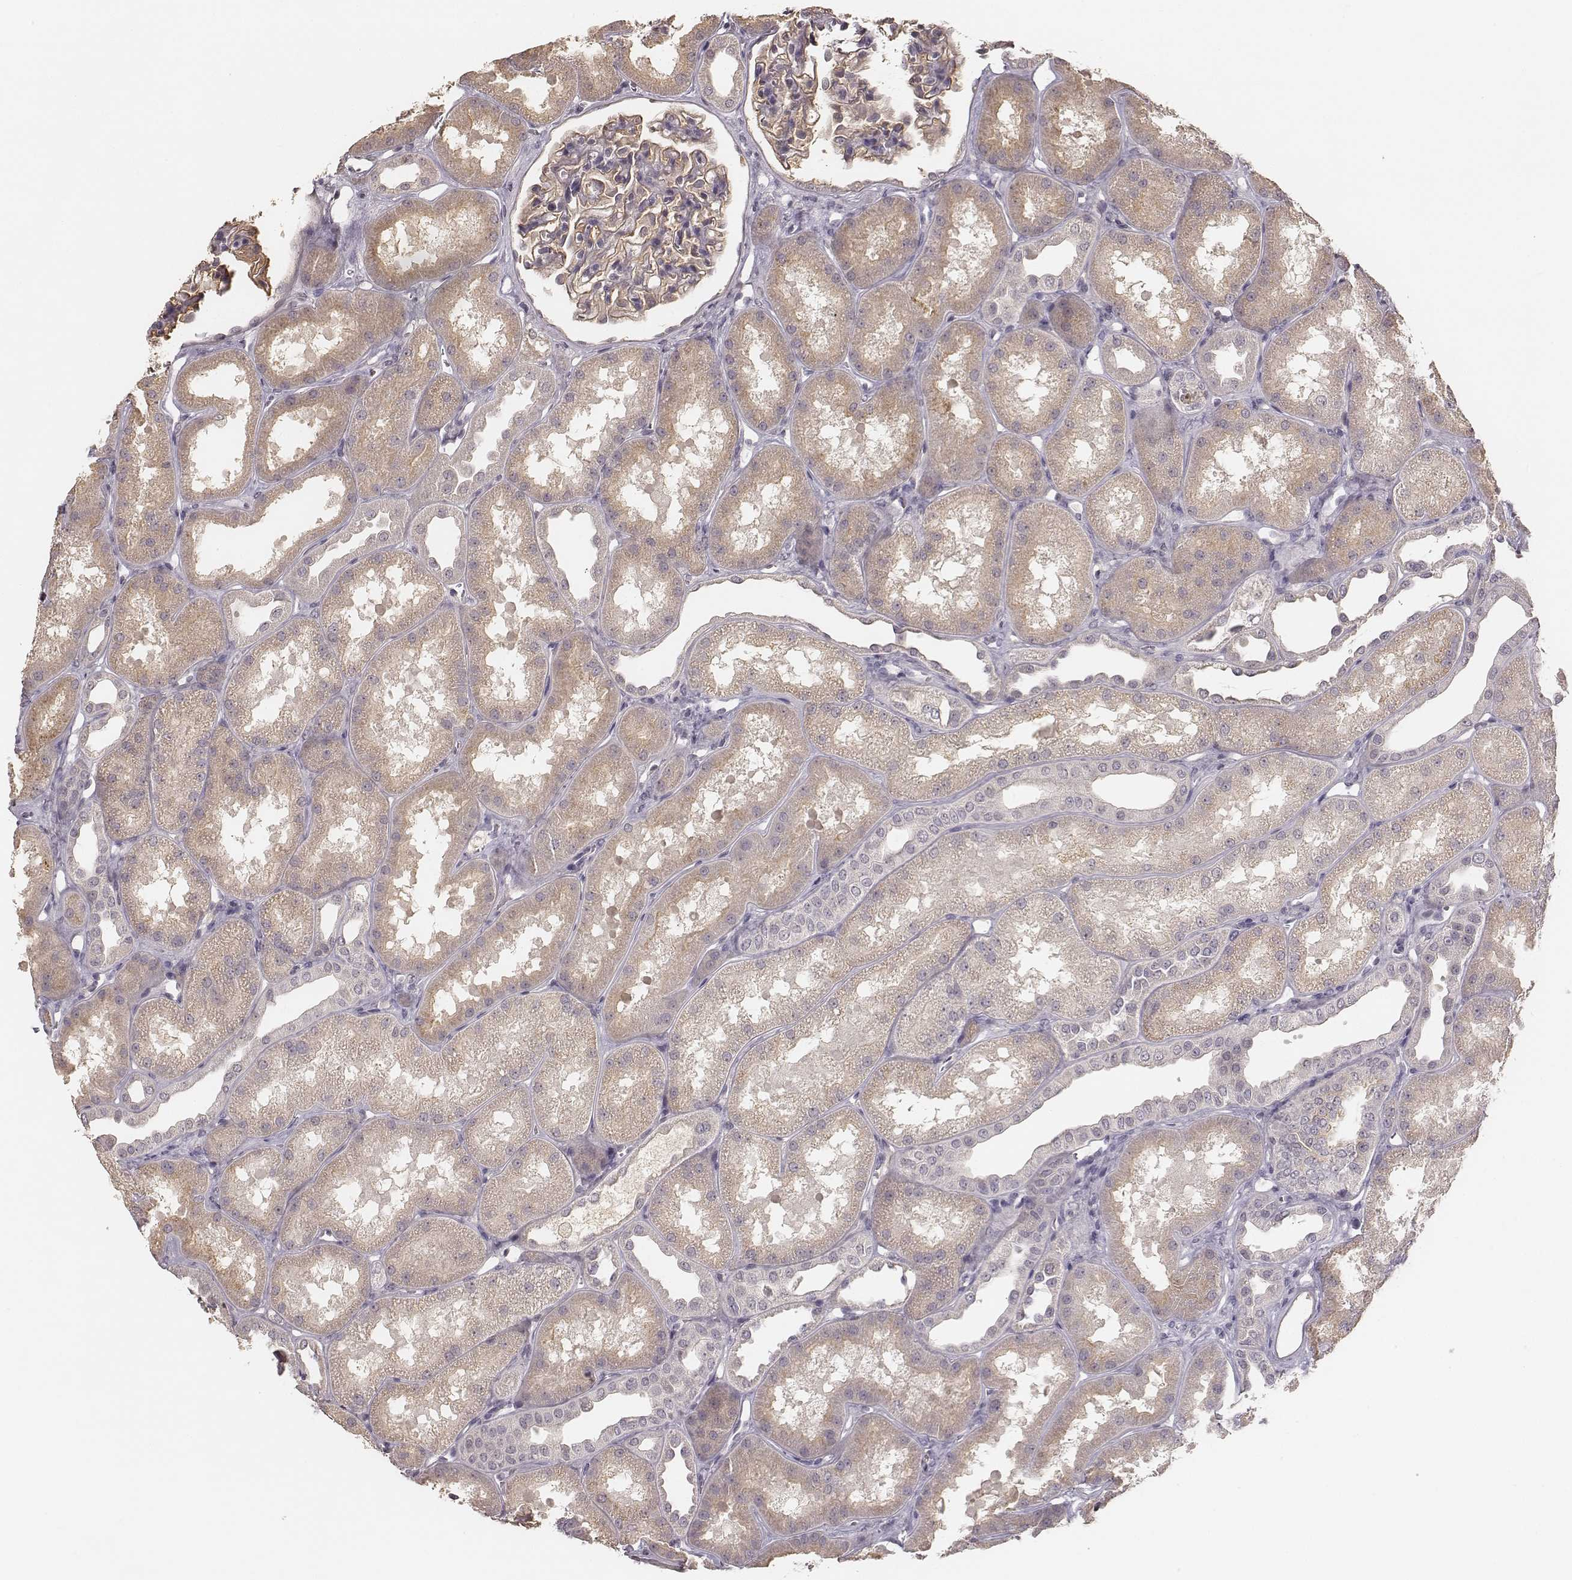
{"staining": {"intensity": "negative", "quantity": "none", "location": "none"}, "tissue": "kidney", "cell_type": "Cells in glomeruli", "image_type": "normal", "snomed": [{"axis": "morphology", "description": "Normal tissue, NOS"}, {"axis": "topography", "description": "Kidney"}], "caption": "Cells in glomeruli show no significant protein expression in normal kidney. The staining was performed using DAB to visualize the protein expression in brown, while the nuclei were stained in blue with hematoxylin (Magnification: 20x).", "gene": "LY6K", "patient": {"sex": "male", "age": 61}}